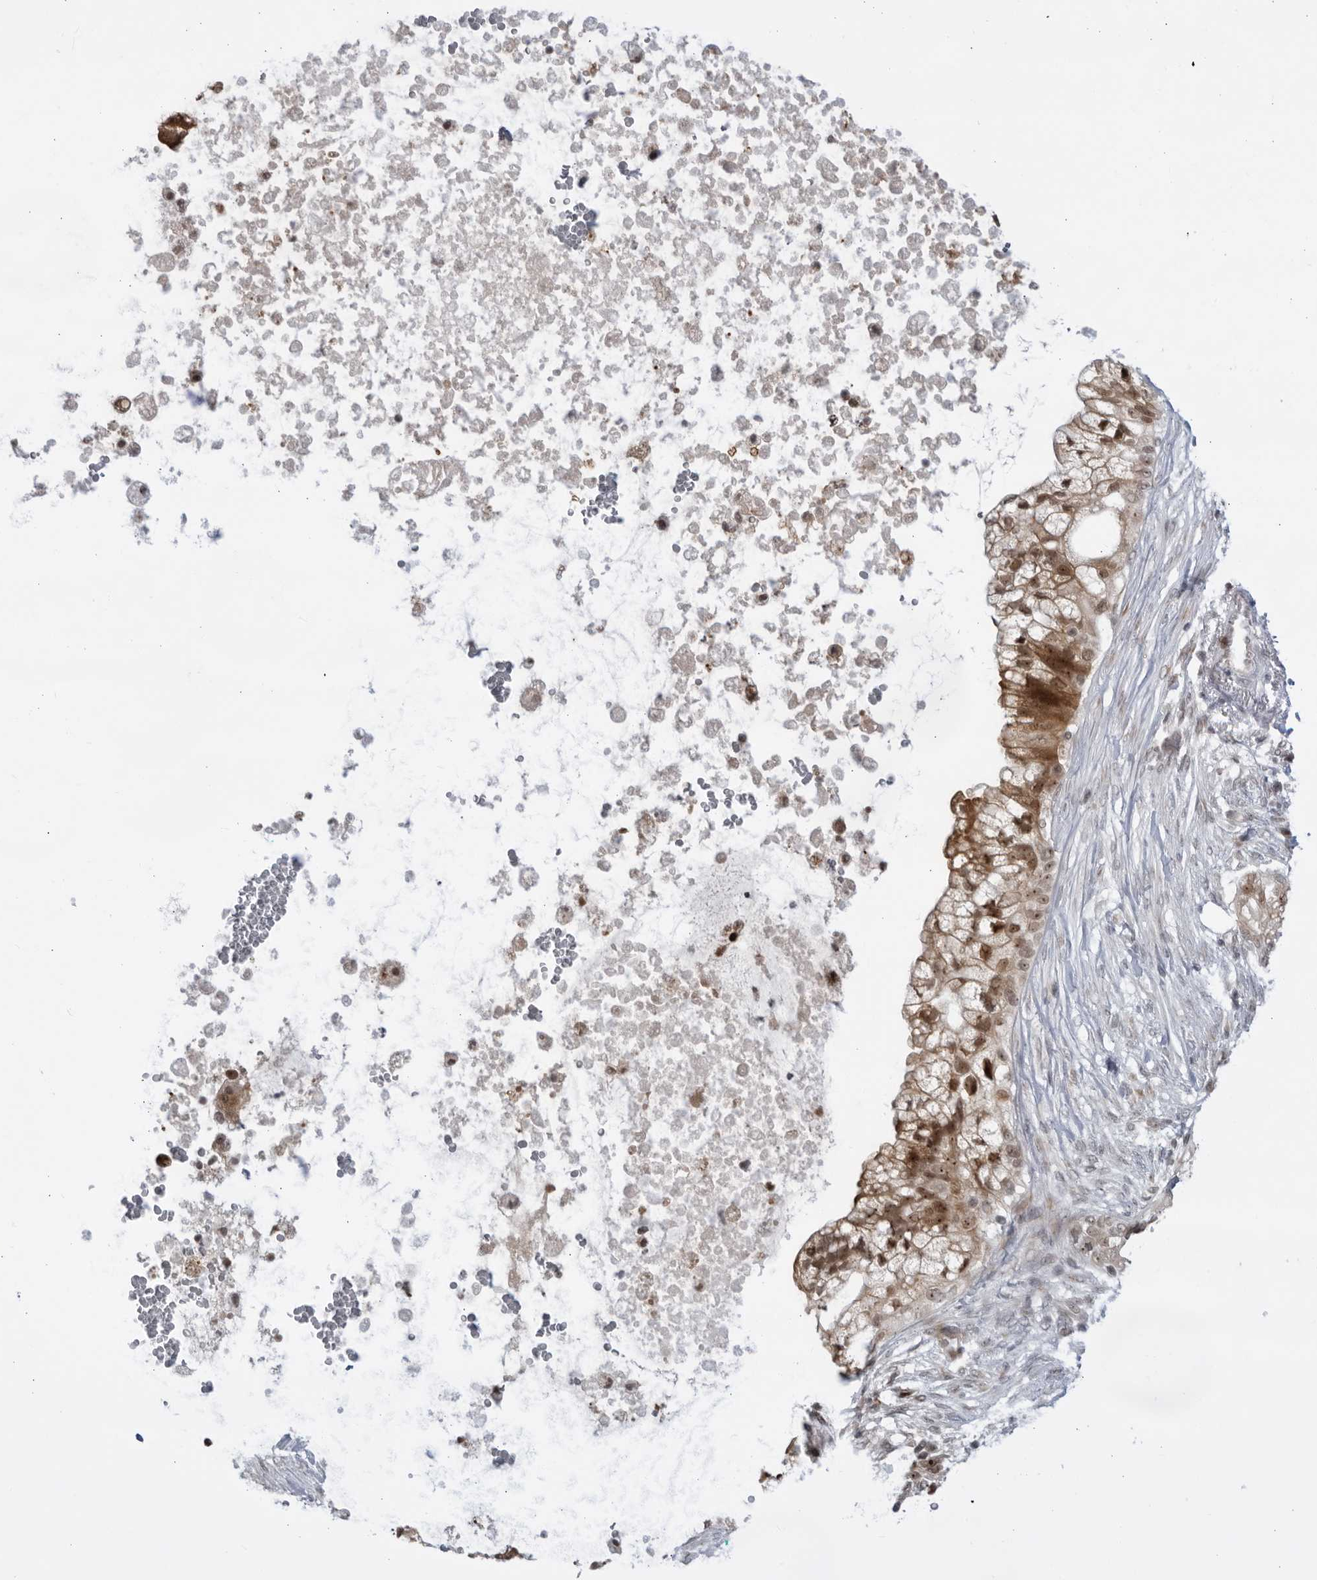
{"staining": {"intensity": "moderate", "quantity": ">75%", "location": "cytoplasmic/membranous,nuclear"}, "tissue": "pancreatic cancer", "cell_type": "Tumor cells", "image_type": "cancer", "snomed": [{"axis": "morphology", "description": "Adenocarcinoma, NOS"}, {"axis": "topography", "description": "Pancreas"}], "caption": "IHC of pancreatic cancer exhibits medium levels of moderate cytoplasmic/membranous and nuclear staining in about >75% of tumor cells. Using DAB (brown) and hematoxylin (blue) stains, captured at high magnification using brightfield microscopy.", "gene": "ITGB3BP", "patient": {"sex": "male", "age": 53}}